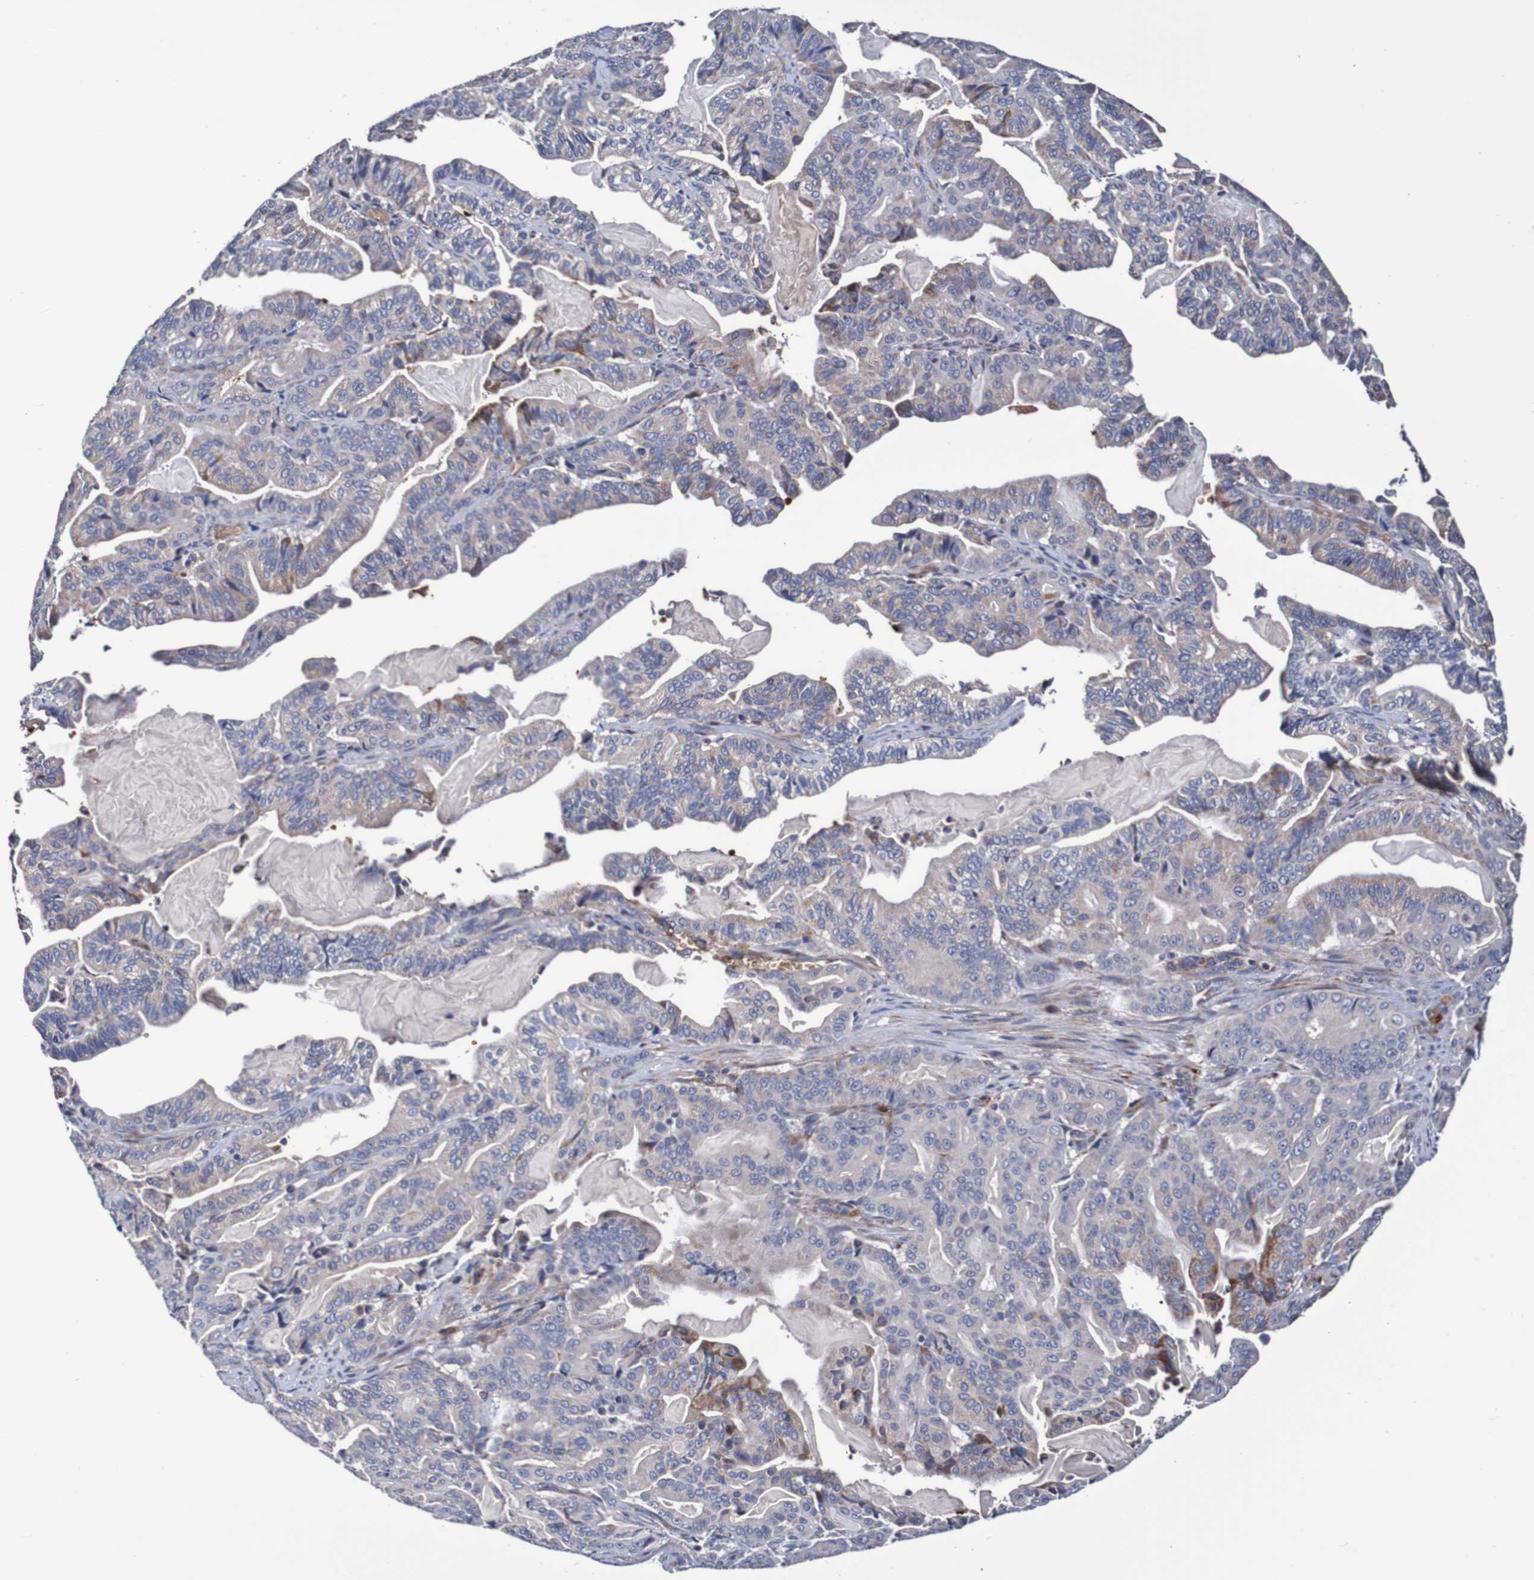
{"staining": {"intensity": "negative", "quantity": "none", "location": "none"}, "tissue": "pancreatic cancer", "cell_type": "Tumor cells", "image_type": "cancer", "snomed": [{"axis": "morphology", "description": "Adenocarcinoma, NOS"}, {"axis": "topography", "description": "Pancreas"}], "caption": "There is no significant staining in tumor cells of adenocarcinoma (pancreatic).", "gene": "WNT4", "patient": {"sex": "male", "age": 63}}